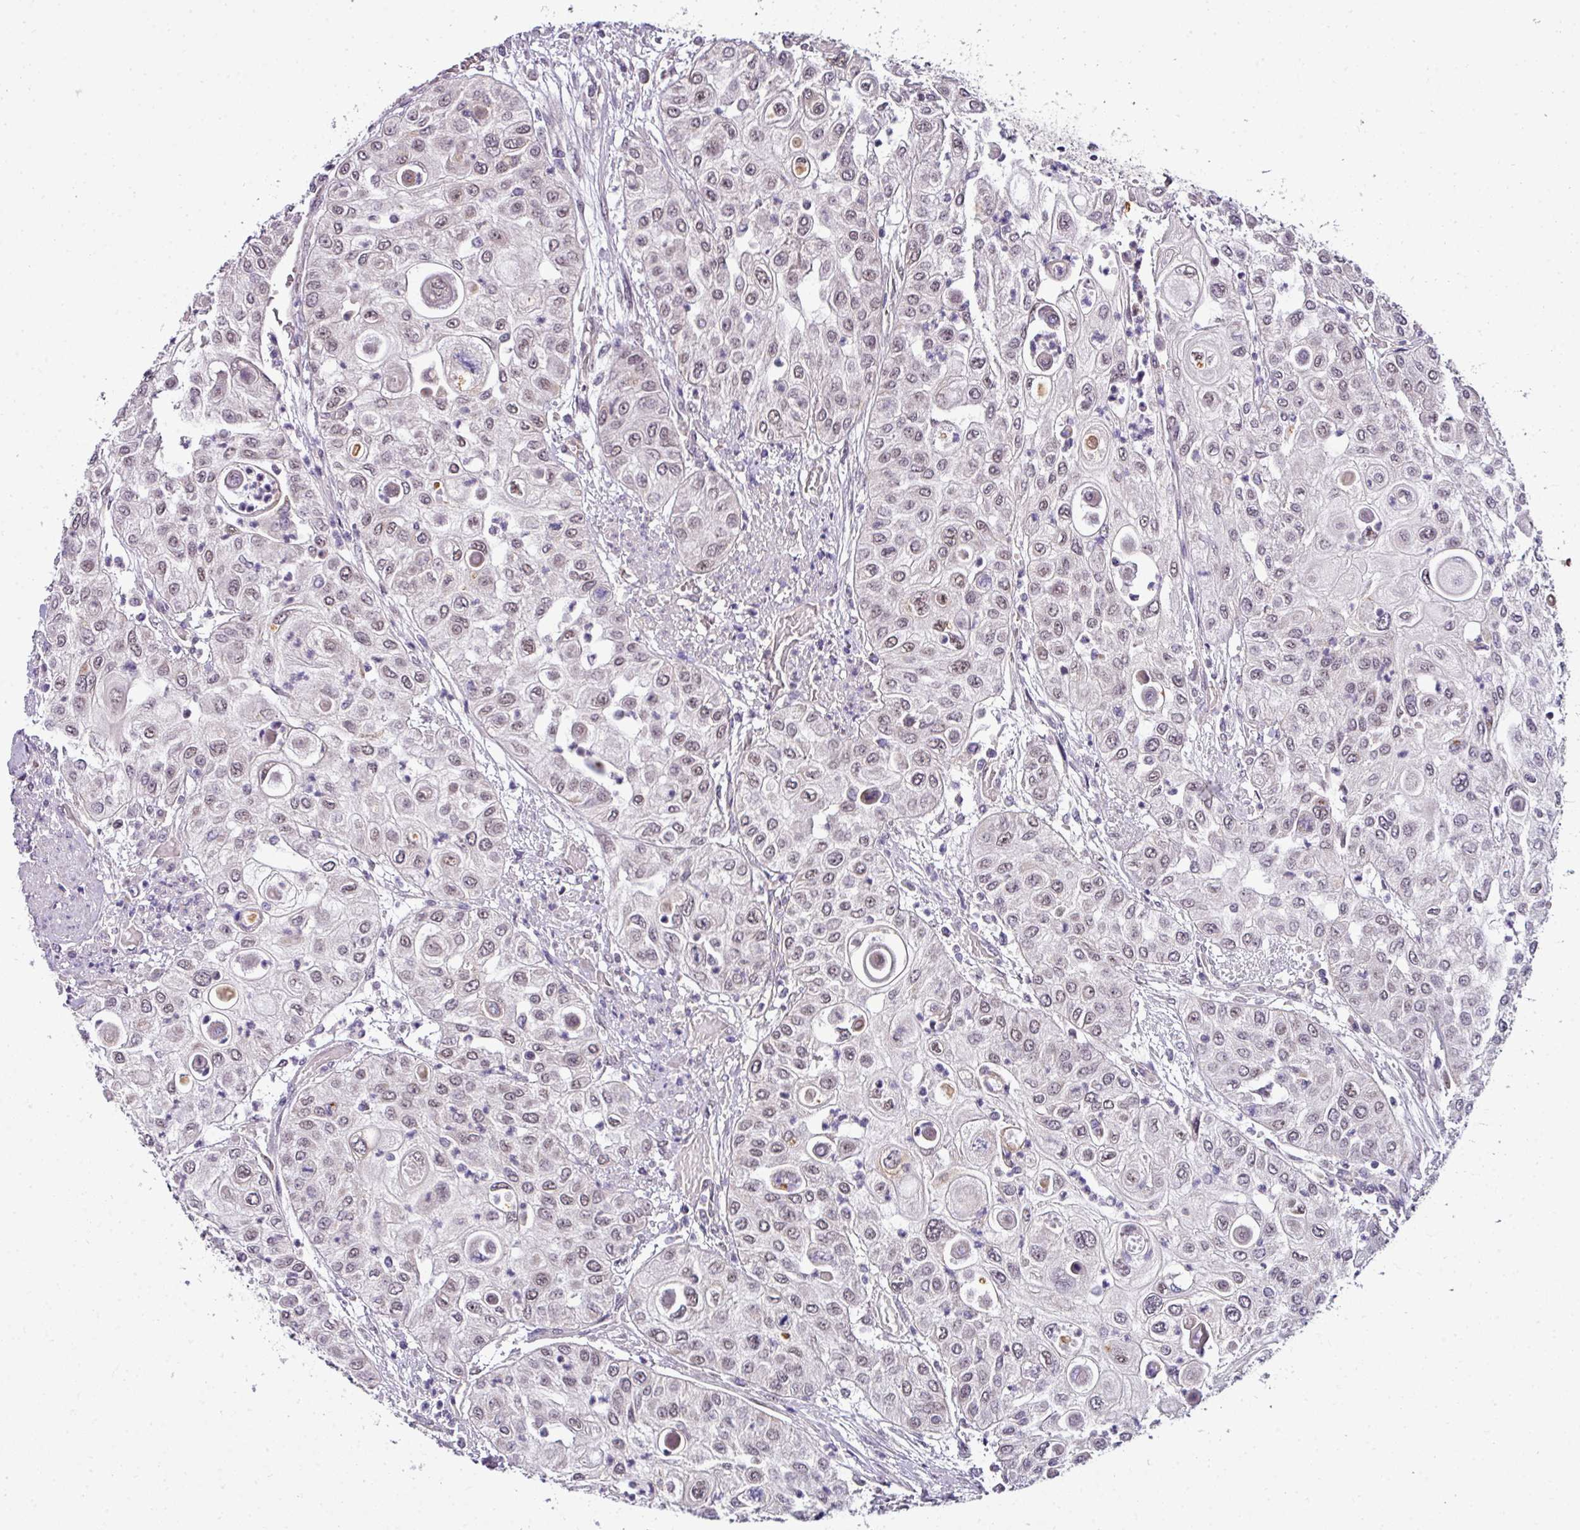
{"staining": {"intensity": "weak", "quantity": "<25%", "location": "nuclear"}, "tissue": "urothelial cancer", "cell_type": "Tumor cells", "image_type": "cancer", "snomed": [{"axis": "morphology", "description": "Urothelial carcinoma, High grade"}, {"axis": "topography", "description": "Urinary bladder"}], "caption": "Tumor cells show no significant positivity in high-grade urothelial carcinoma. (Brightfield microscopy of DAB IHC at high magnification).", "gene": "NAPSA", "patient": {"sex": "female", "age": 79}}